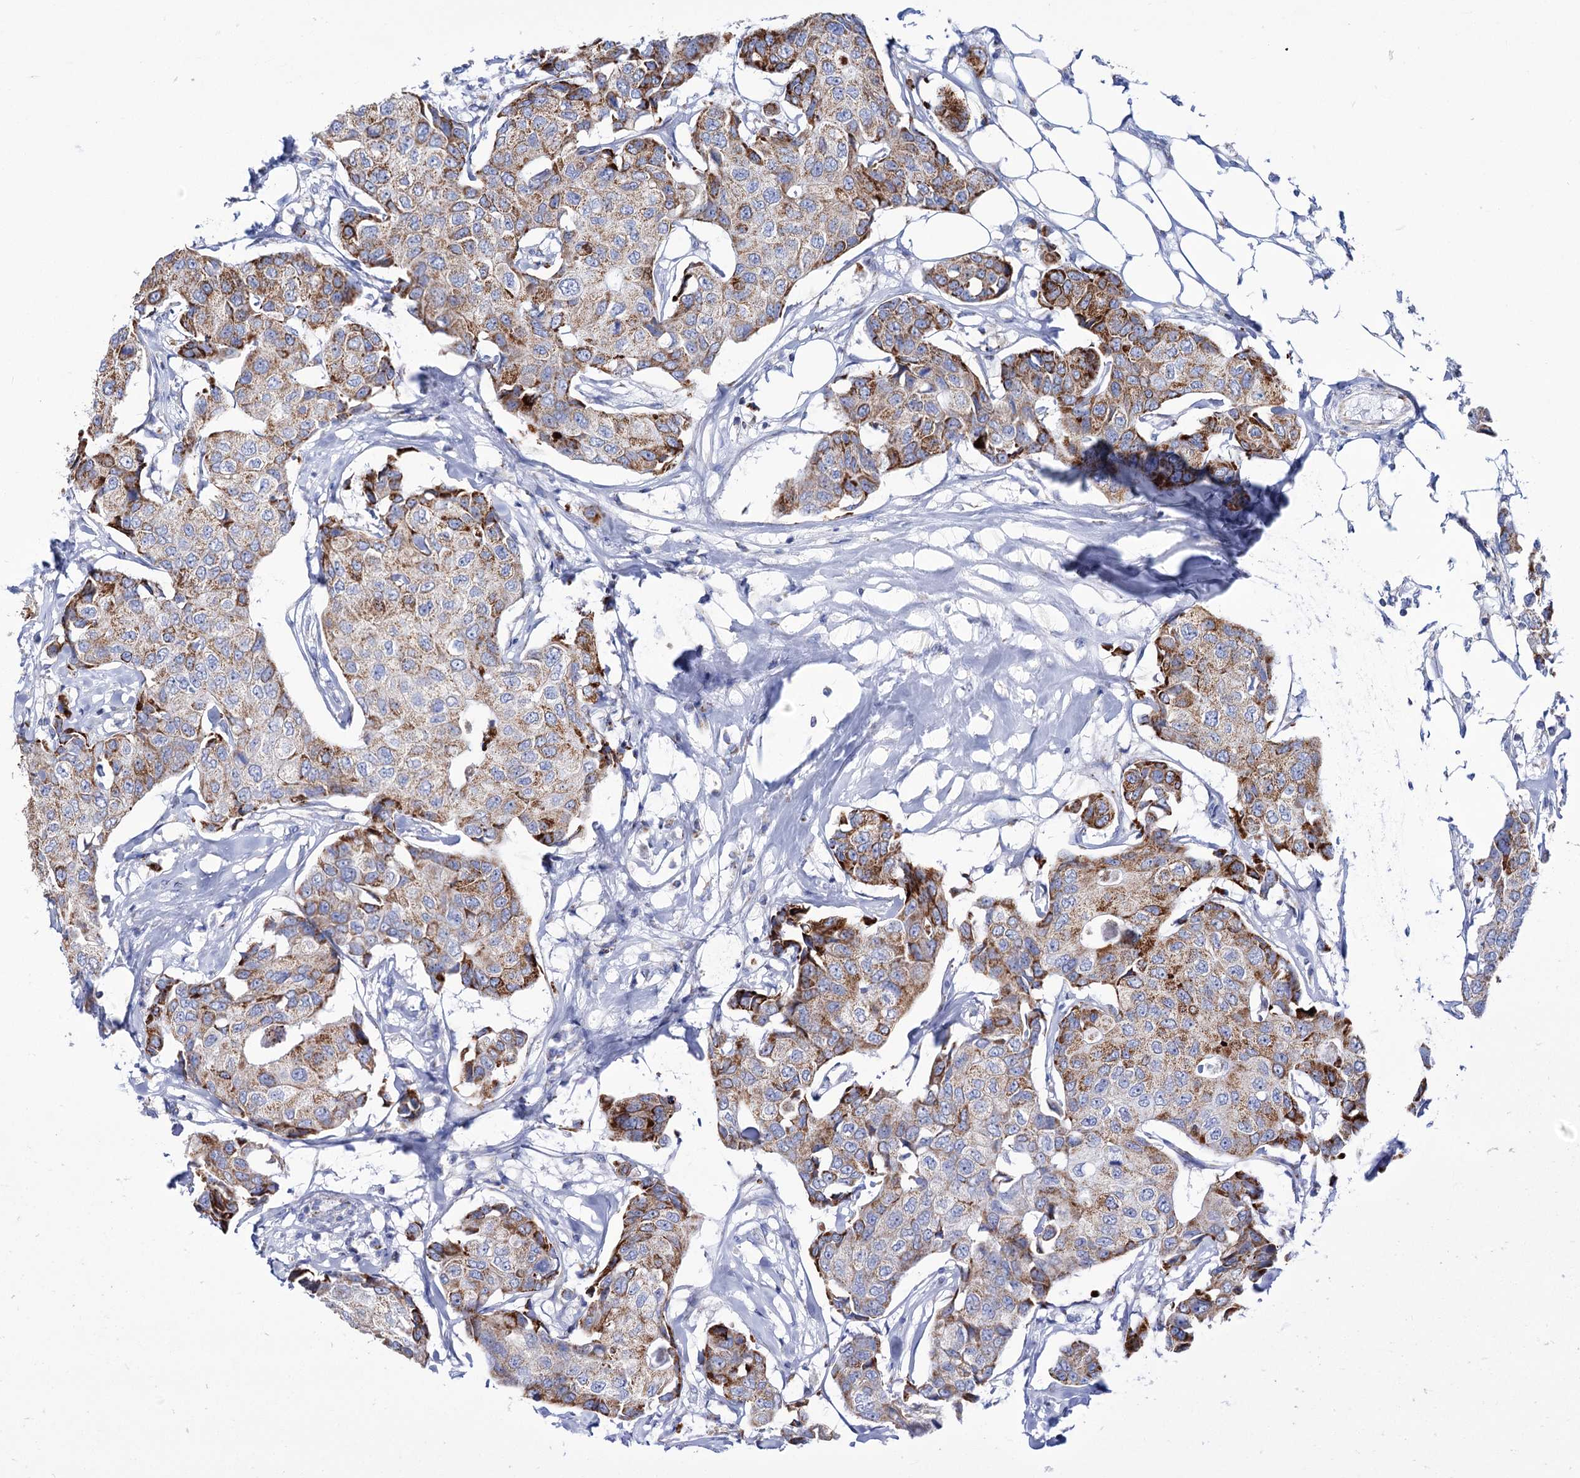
{"staining": {"intensity": "moderate", "quantity": ">75%", "location": "cytoplasmic/membranous"}, "tissue": "breast cancer", "cell_type": "Tumor cells", "image_type": "cancer", "snomed": [{"axis": "morphology", "description": "Duct carcinoma"}, {"axis": "topography", "description": "Breast"}], "caption": "This image demonstrates breast cancer stained with immunohistochemistry to label a protein in brown. The cytoplasmic/membranous of tumor cells show moderate positivity for the protein. Nuclei are counter-stained blue.", "gene": "UBASH3B", "patient": {"sex": "female", "age": 80}}